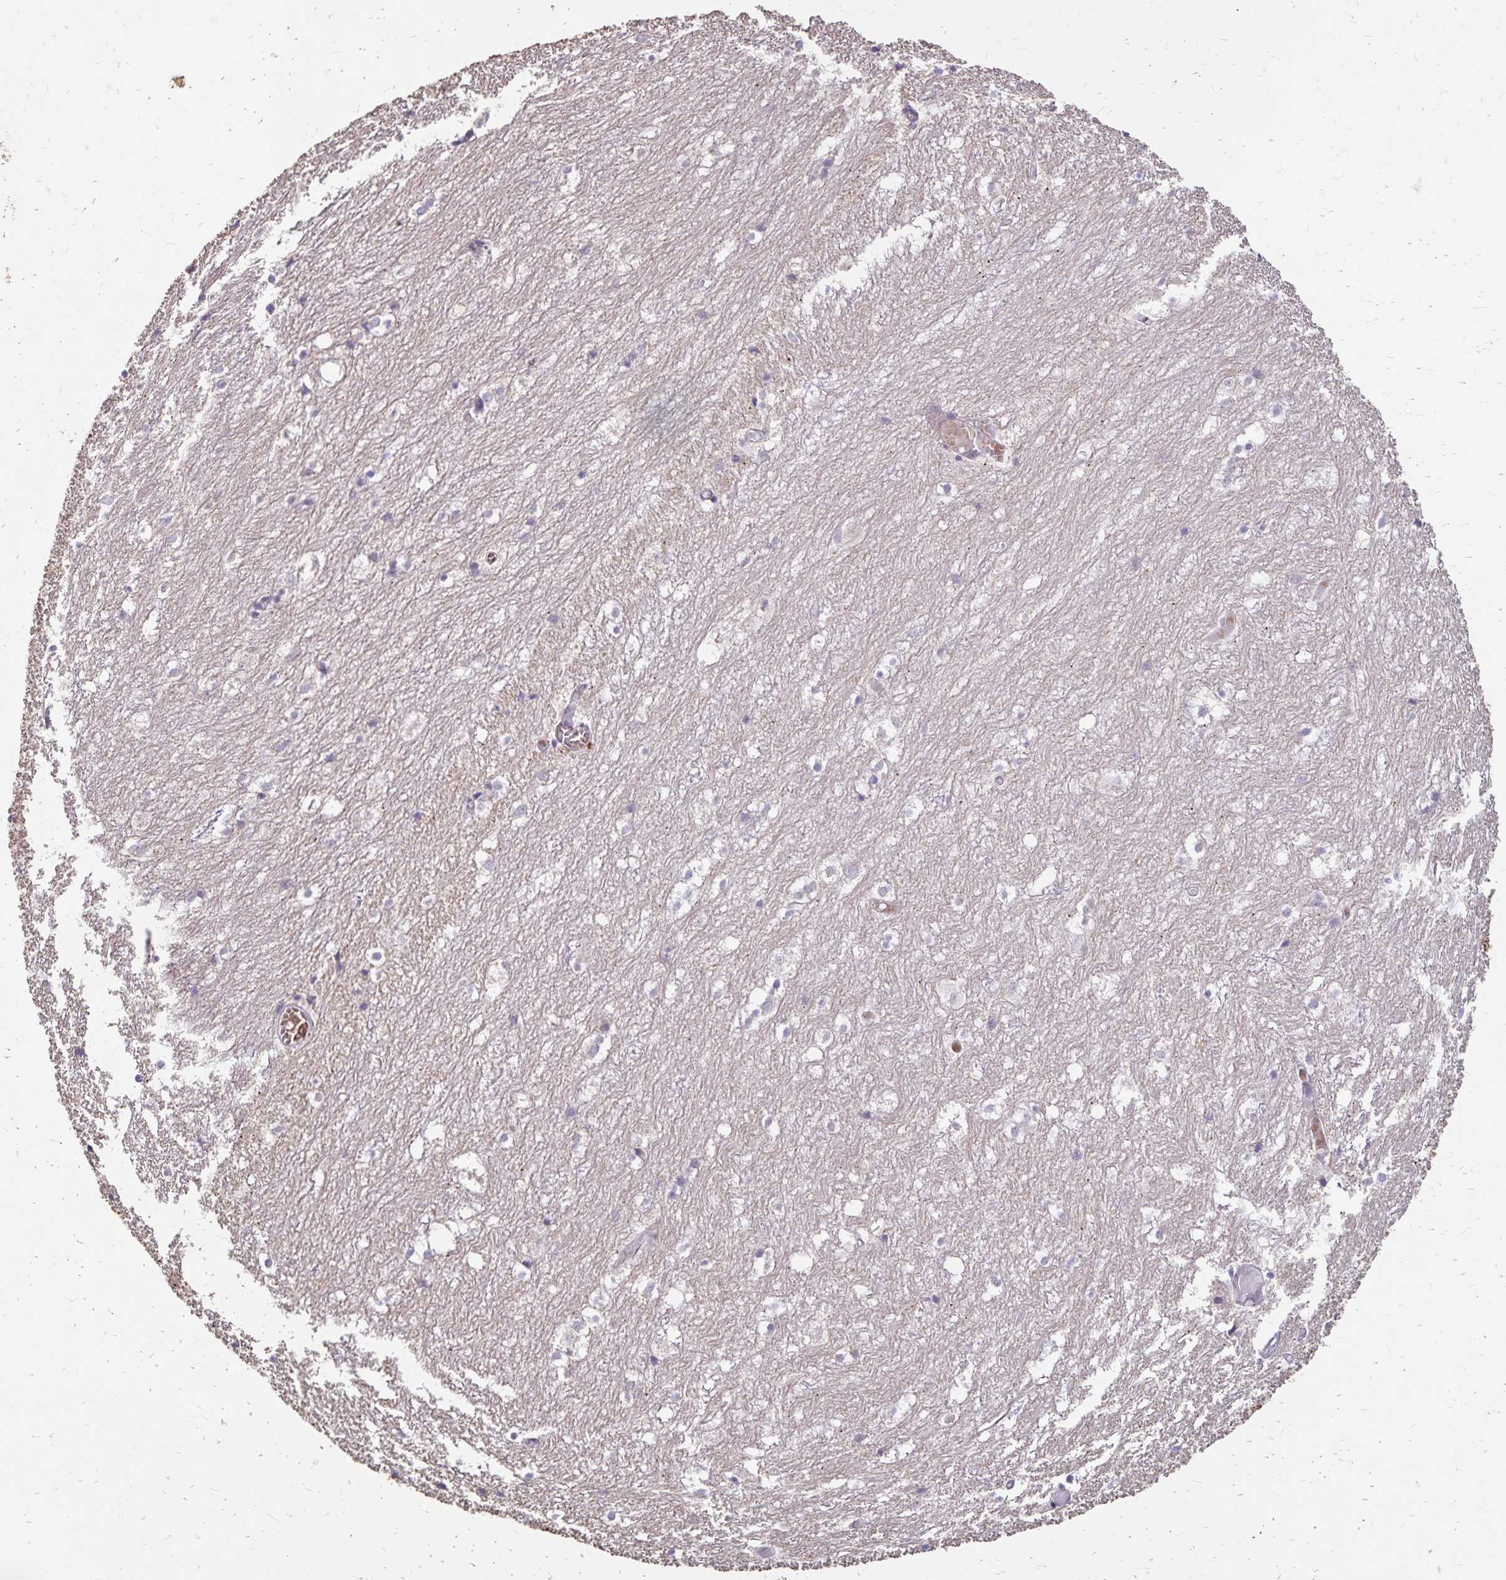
{"staining": {"intensity": "negative", "quantity": "none", "location": "none"}, "tissue": "hippocampus", "cell_type": "Glial cells", "image_type": "normal", "snomed": [{"axis": "morphology", "description": "Normal tissue, NOS"}, {"axis": "topography", "description": "Hippocampus"}], "caption": "Immunohistochemistry (IHC) histopathology image of unremarkable hippocampus: hippocampus stained with DAB displays no significant protein staining in glial cells.", "gene": "EMC10", "patient": {"sex": "female", "age": 52}}